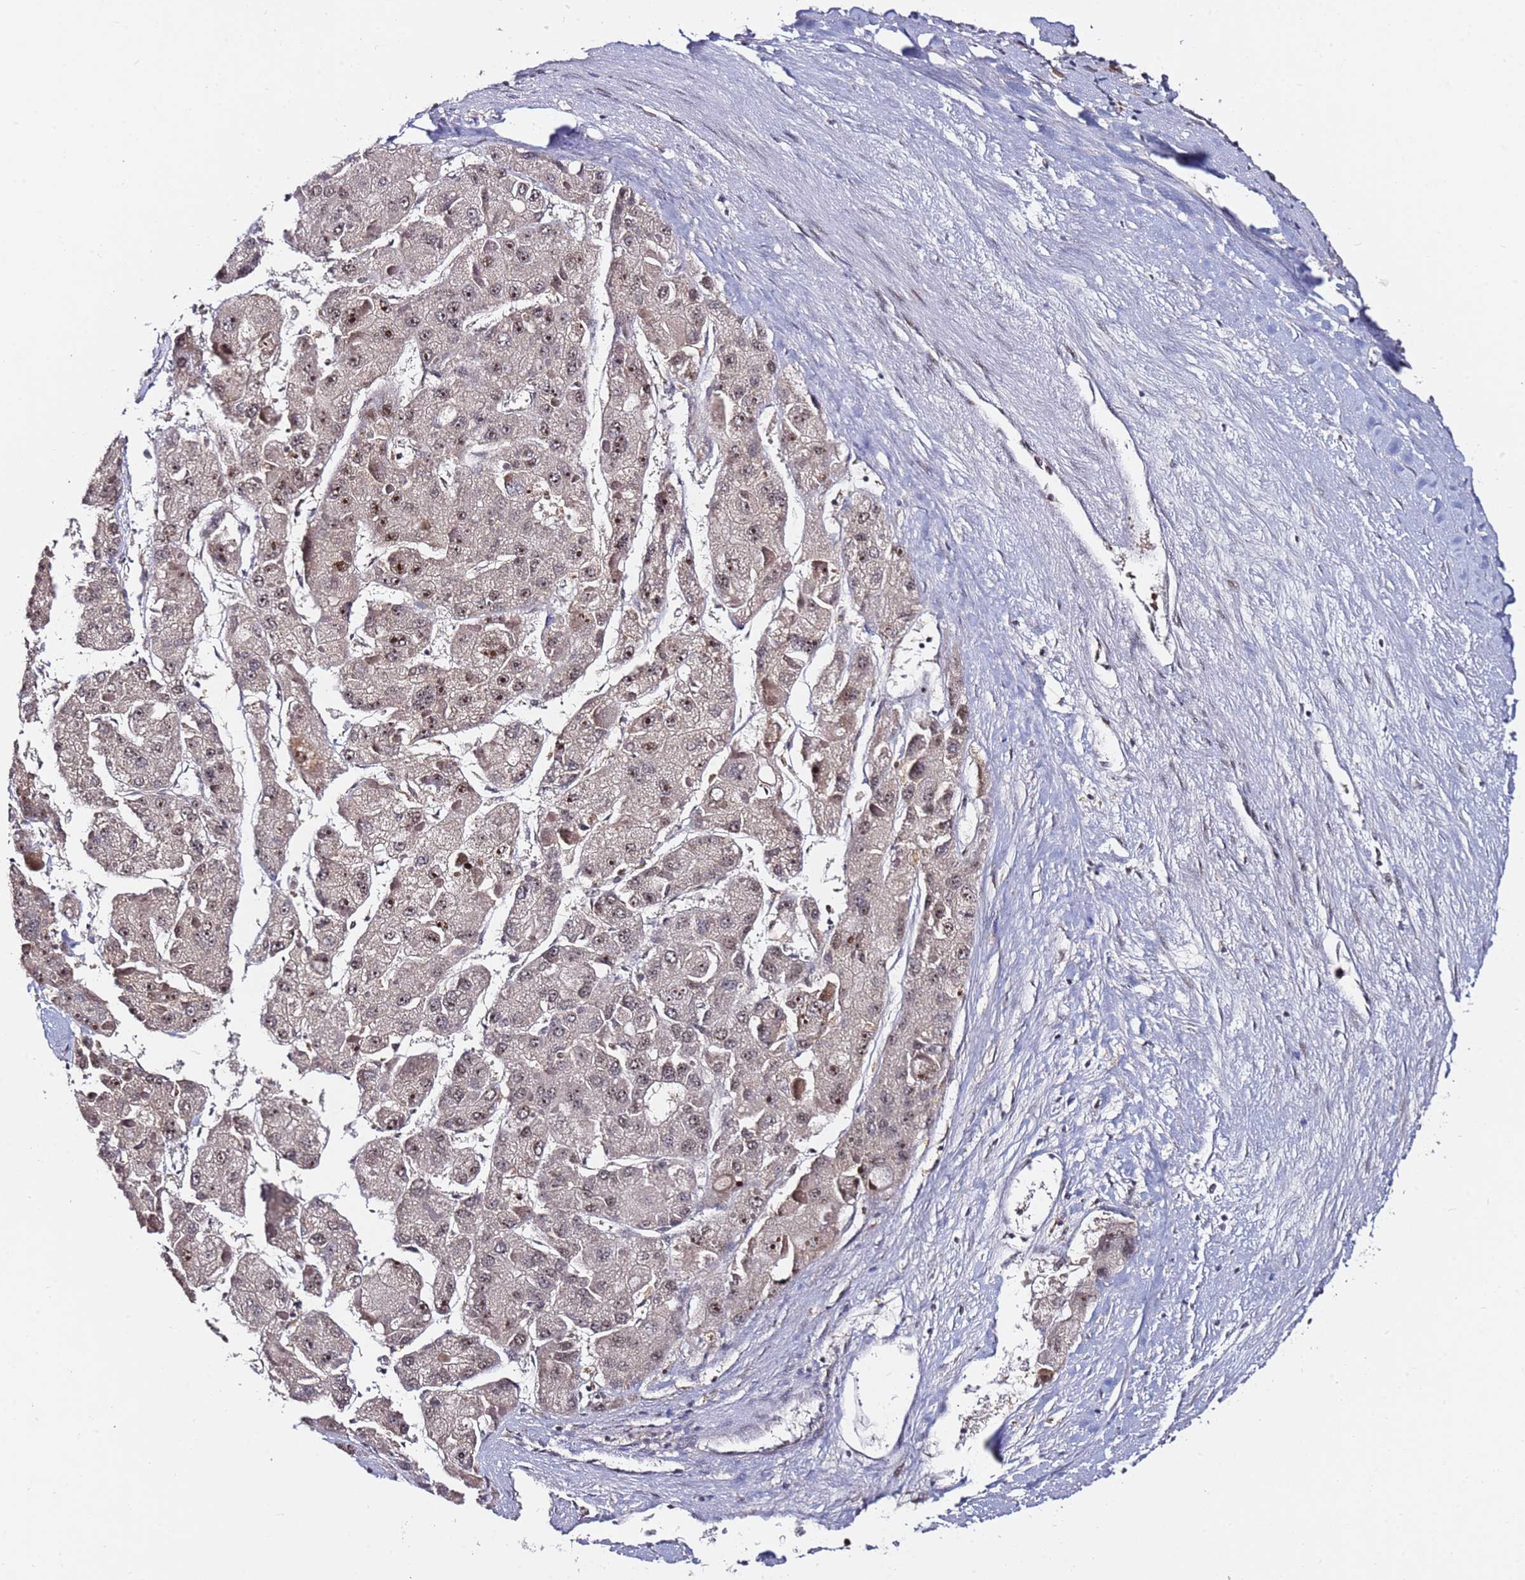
{"staining": {"intensity": "moderate", "quantity": ">75%", "location": "nuclear"}, "tissue": "liver cancer", "cell_type": "Tumor cells", "image_type": "cancer", "snomed": [{"axis": "morphology", "description": "Carcinoma, Hepatocellular, NOS"}, {"axis": "topography", "description": "Liver"}], "caption": "The histopathology image exhibits immunohistochemical staining of liver cancer (hepatocellular carcinoma). There is moderate nuclear staining is seen in about >75% of tumor cells. (DAB (3,3'-diaminobenzidine) IHC, brown staining for protein, blue staining for nuclei).", "gene": "FCF1", "patient": {"sex": "female", "age": 73}}